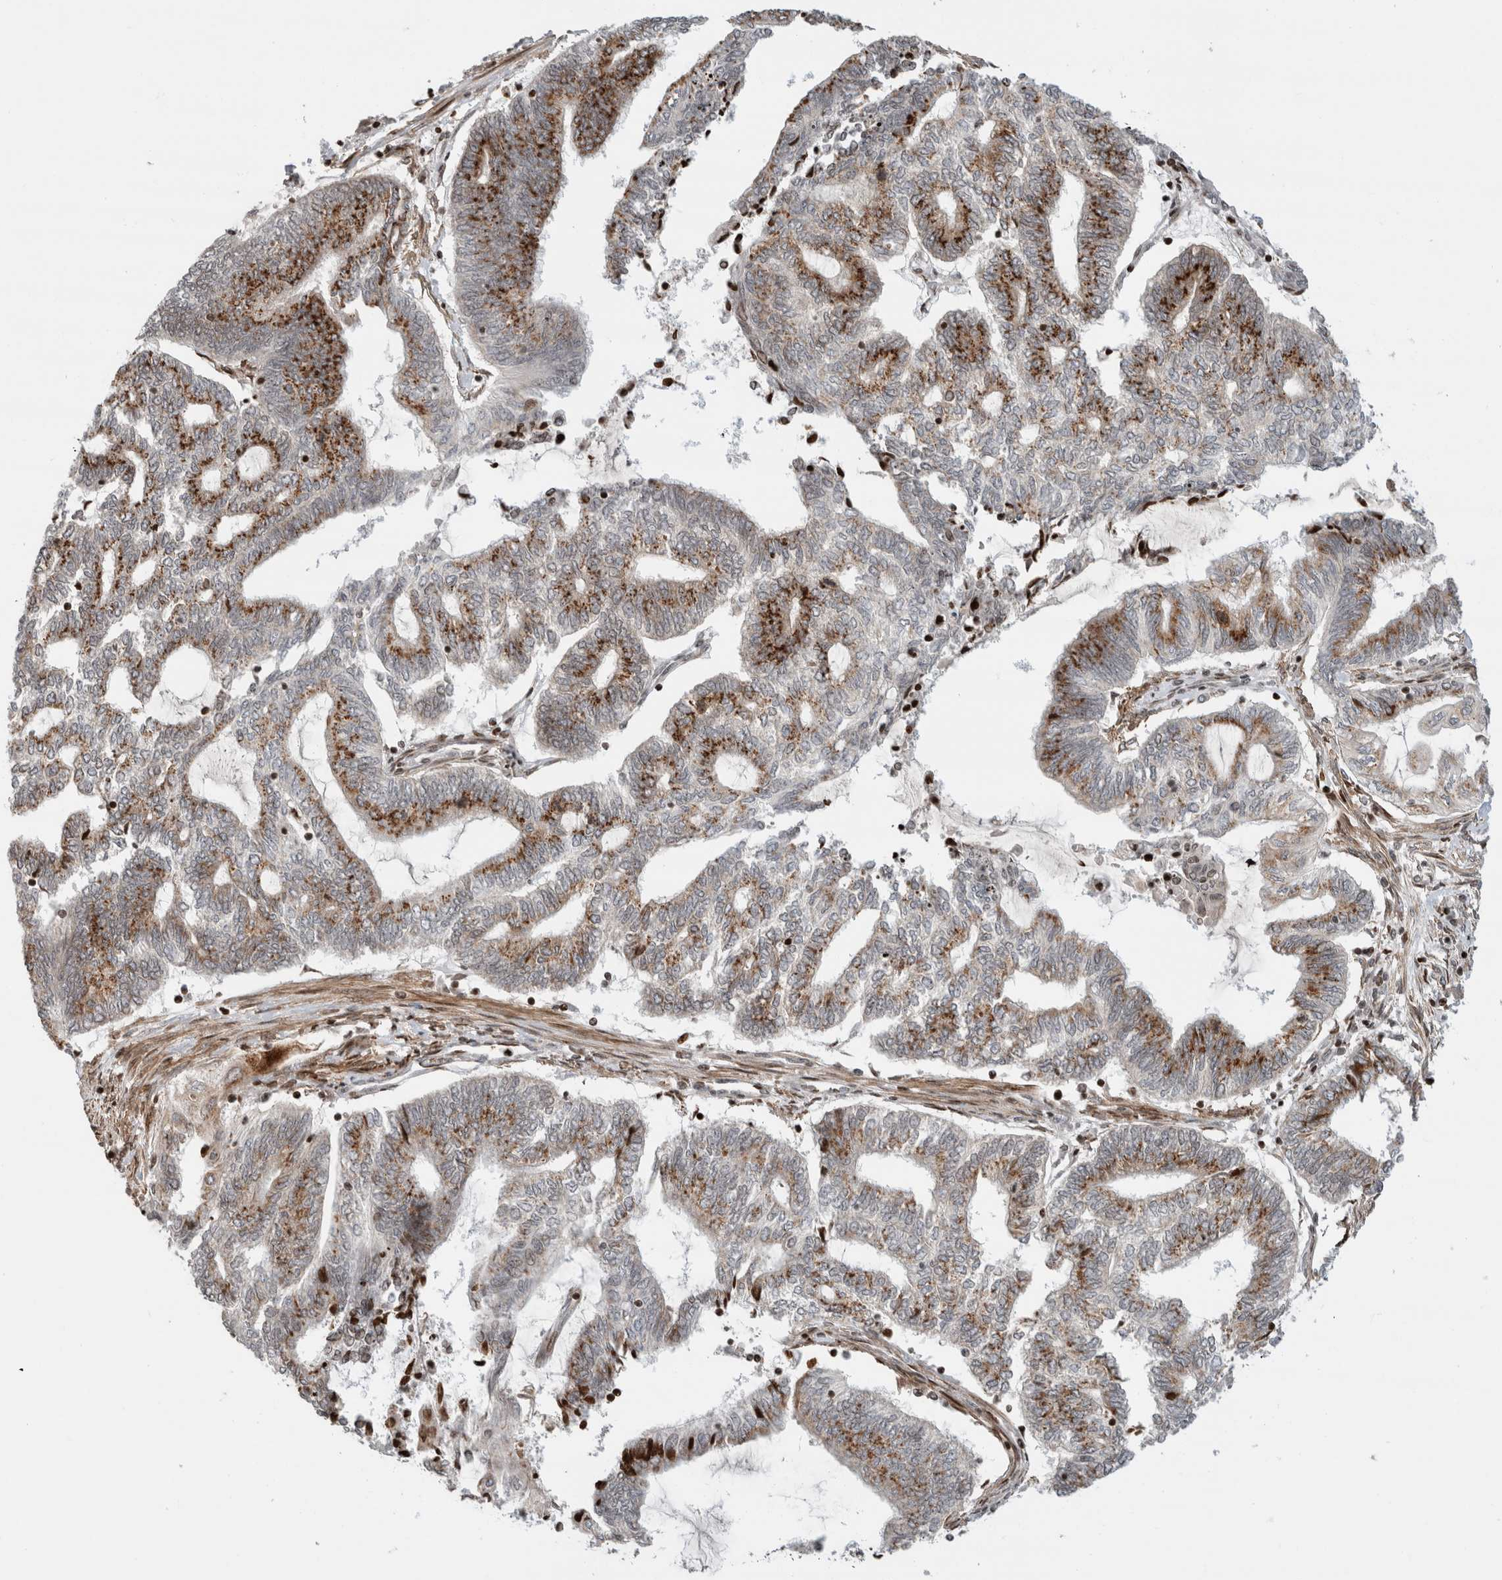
{"staining": {"intensity": "strong", "quantity": ">75%", "location": "cytoplasmic/membranous"}, "tissue": "endometrial cancer", "cell_type": "Tumor cells", "image_type": "cancer", "snomed": [{"axis": "morphology", "description": "Adenocarcinoma, NOS"}, {"axis": "topography", "description": "Uterus"}, {"axis": "topography", "description": "Endometrium"}], "caption": "Endometrial adenocarcinoma stained for a protein (brown) exhibits strong cytoplasmic/membranous positive expression in about >75% of tumor cells.", "gene": "GINS4", "patient": {"sex": "female", "age": 70}}